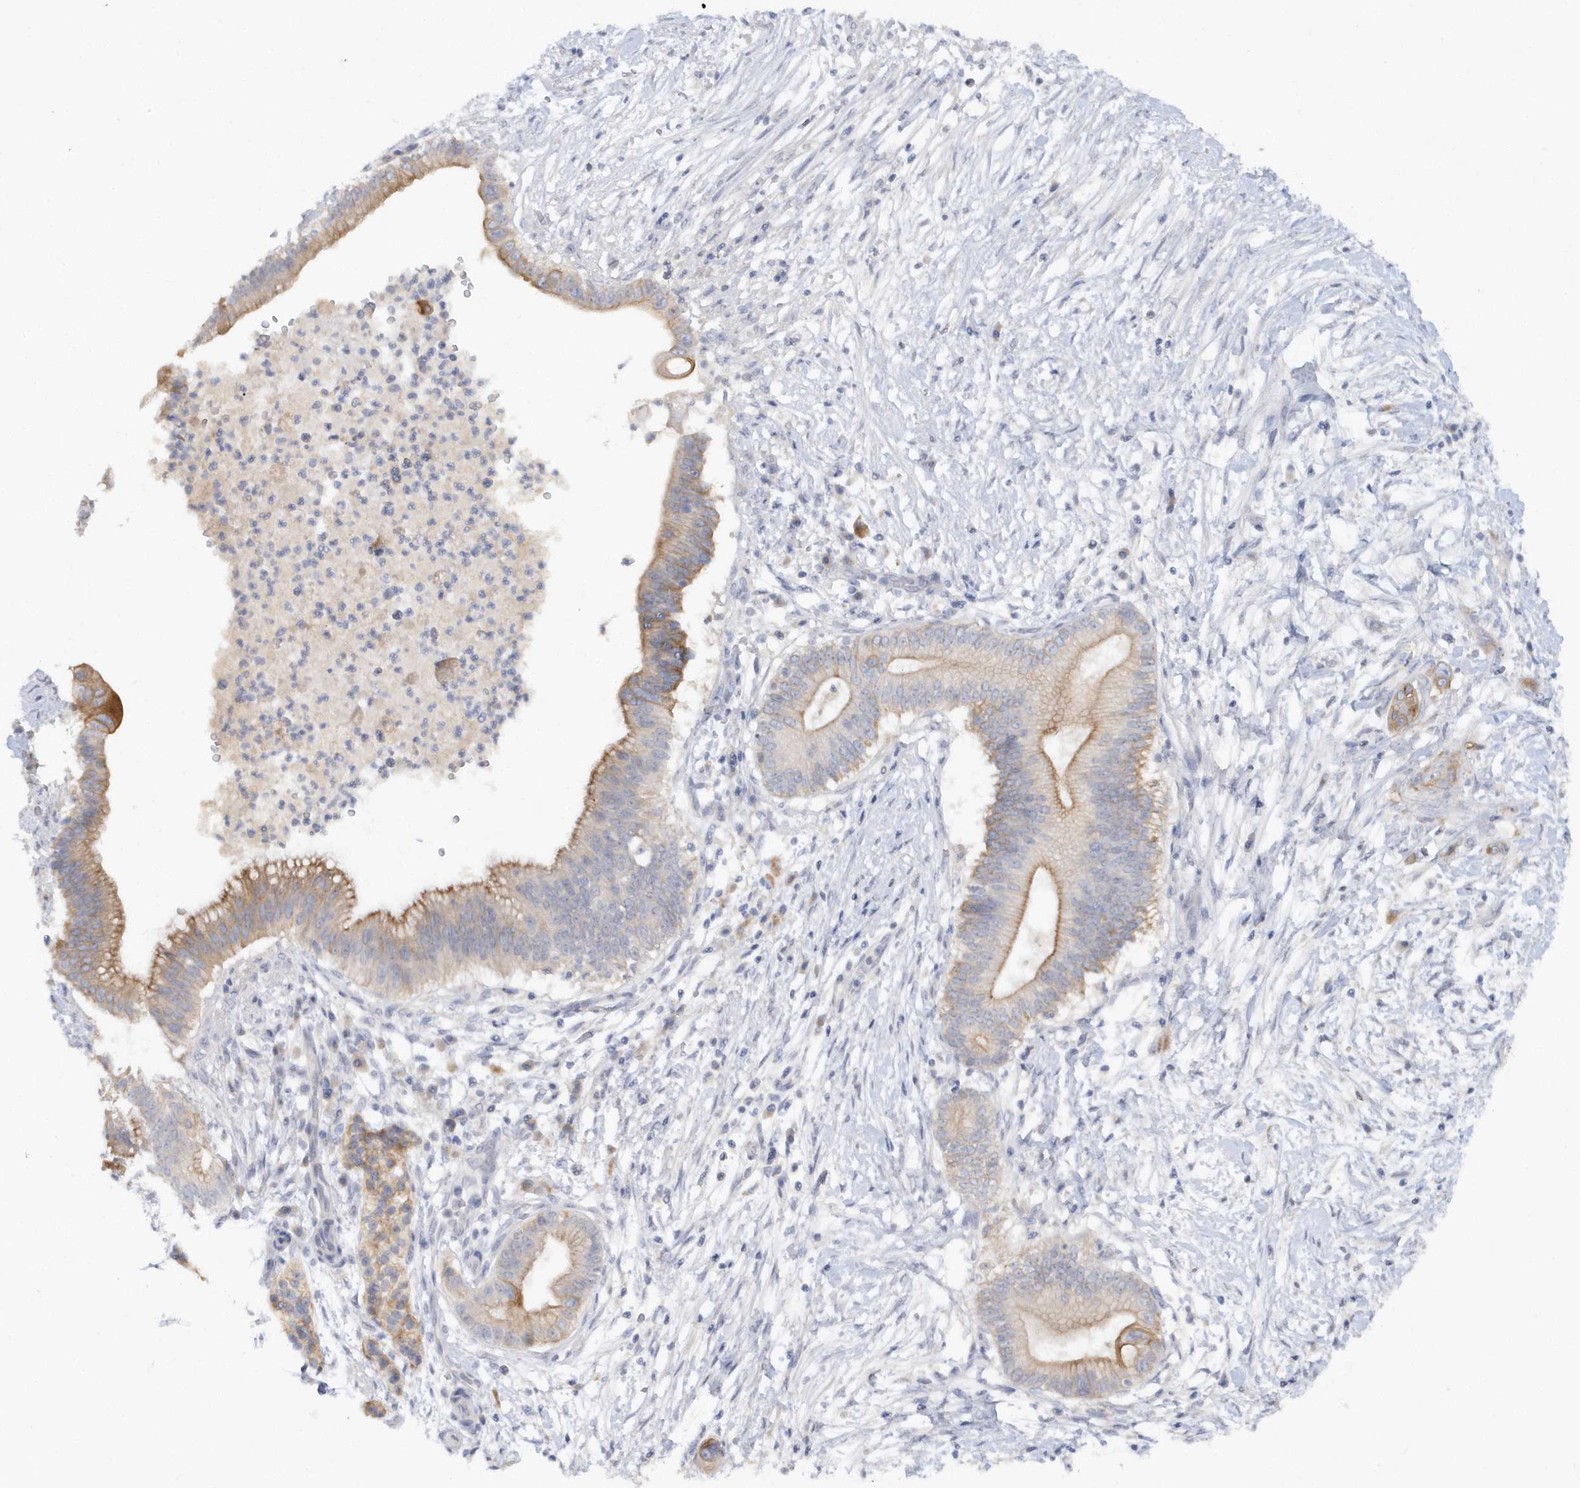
{"staining": {"intensity": "moderate", "quantity": "25%-75%", "location": "cytoplasmic/membranous"}, "tissue": "pancreatic cancer", "cell_type": "Tumor cells", "image_type": "cancer", "snomed": [{"axis": "morphology", "description": "Adenocarcinoma, NOS"}, {"axis": "topography", "description": "Pancreas"}], "caption": "Brown immunohistochemical staining in pancreatic adenocarcinoma demonstrates moderate cytoplasmic/membranous positivity in about 25%-75% of tumor cells.", "gene": "RPE", "patient": {"sex": "male", "age": 68}}